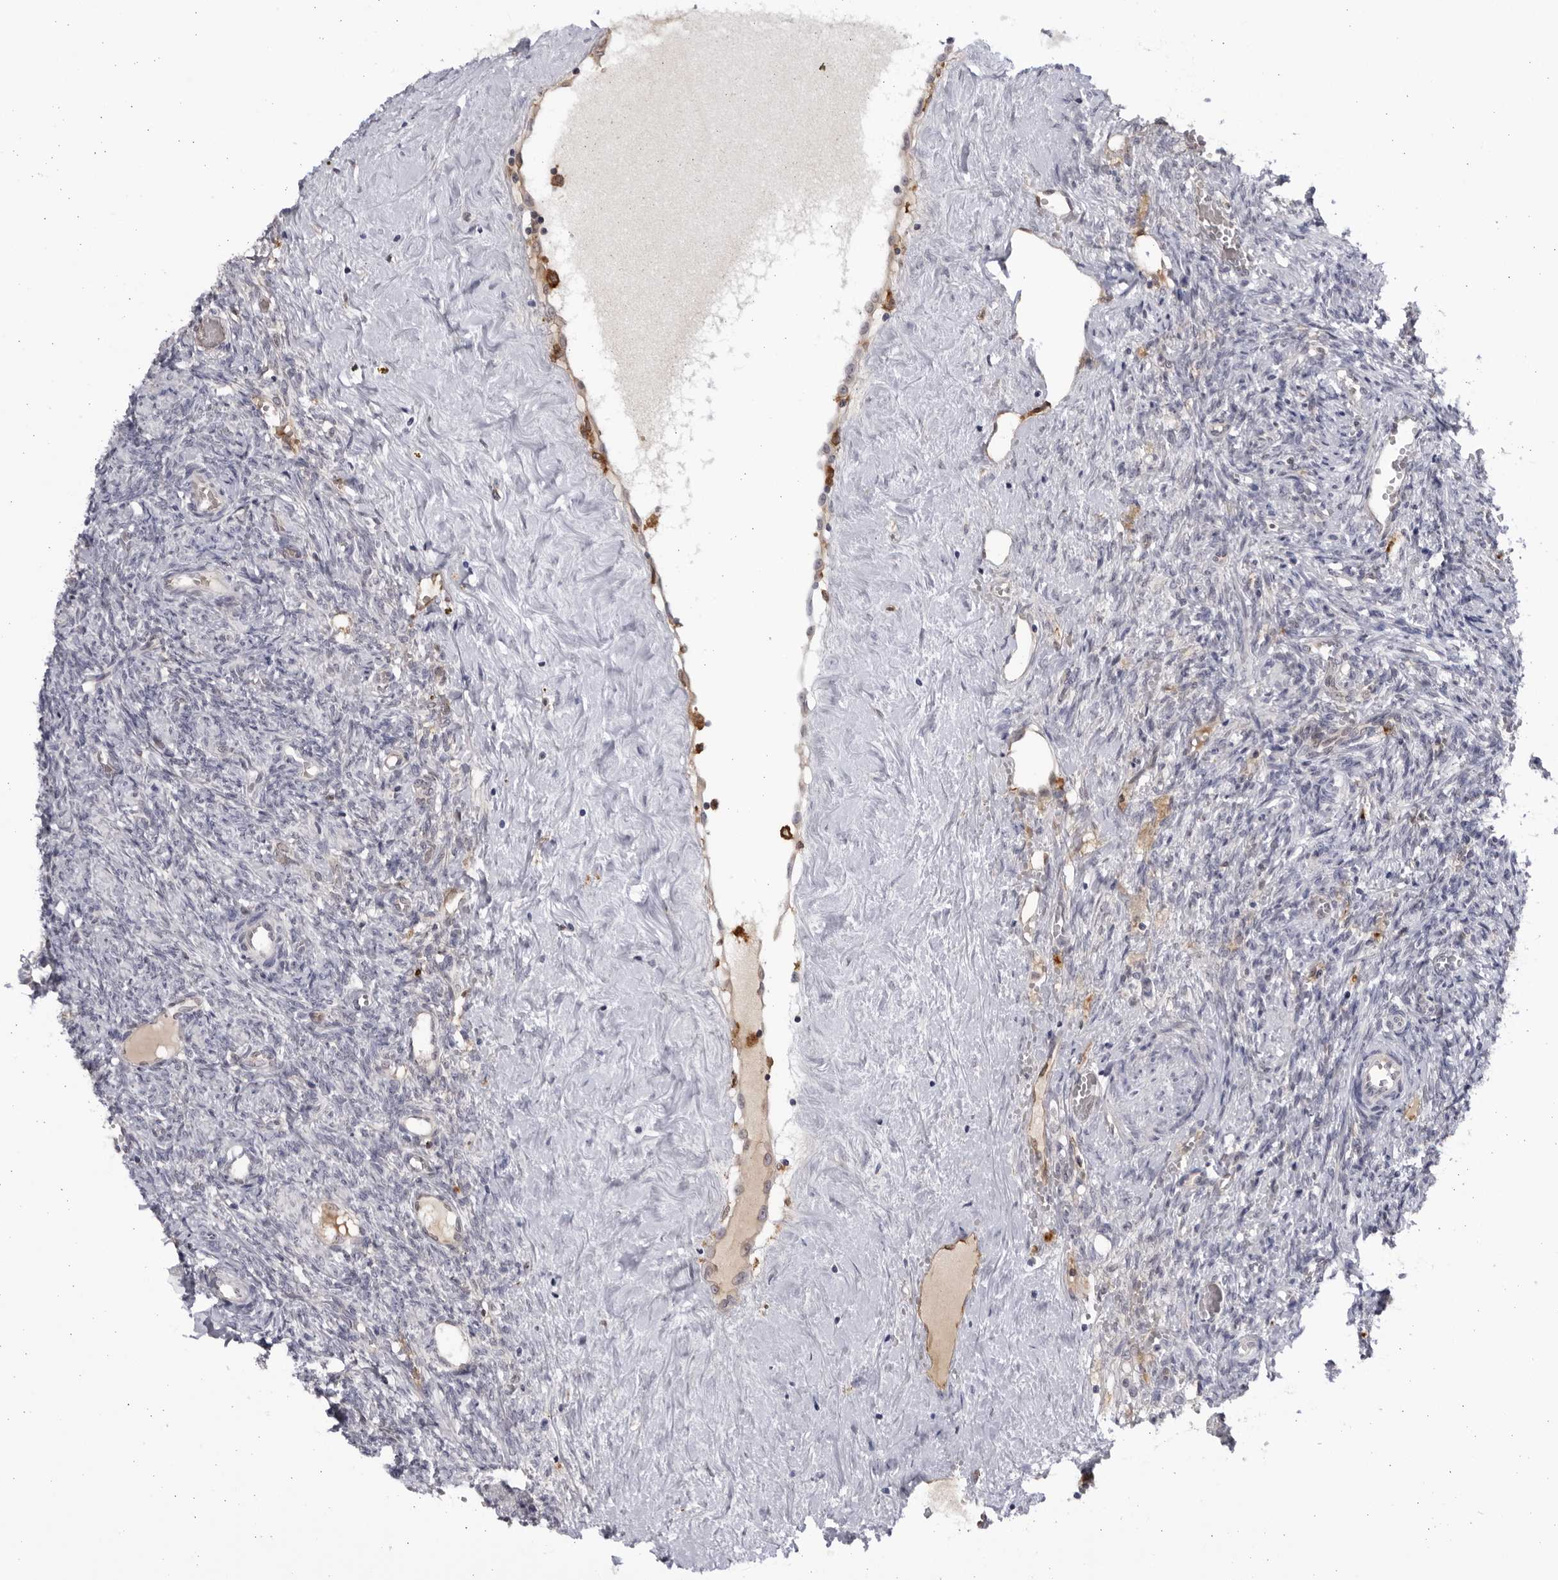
{"staining": {"intensity": "negative", "quantity": "none", "location": "none"}, "tissue": "ovary", "cell_type": "Ovarian stroma cells", "image_type": "normal", "snomed": [{"axis": "morphology", "description": "Normal tissue, NOS"}, {"axis": "topography", "description": "Ovary"}], "caption": "The immunohistochemistry (IHC) micrograph has no significant expression in ovarian stroma cells of ovary. (DAB (3,3'-diaminobenzidine) immunohistochemistry with hematoxylin counter stain).", "gene": "BMP2K", "patient": {"sex": "female", "age": 41}}